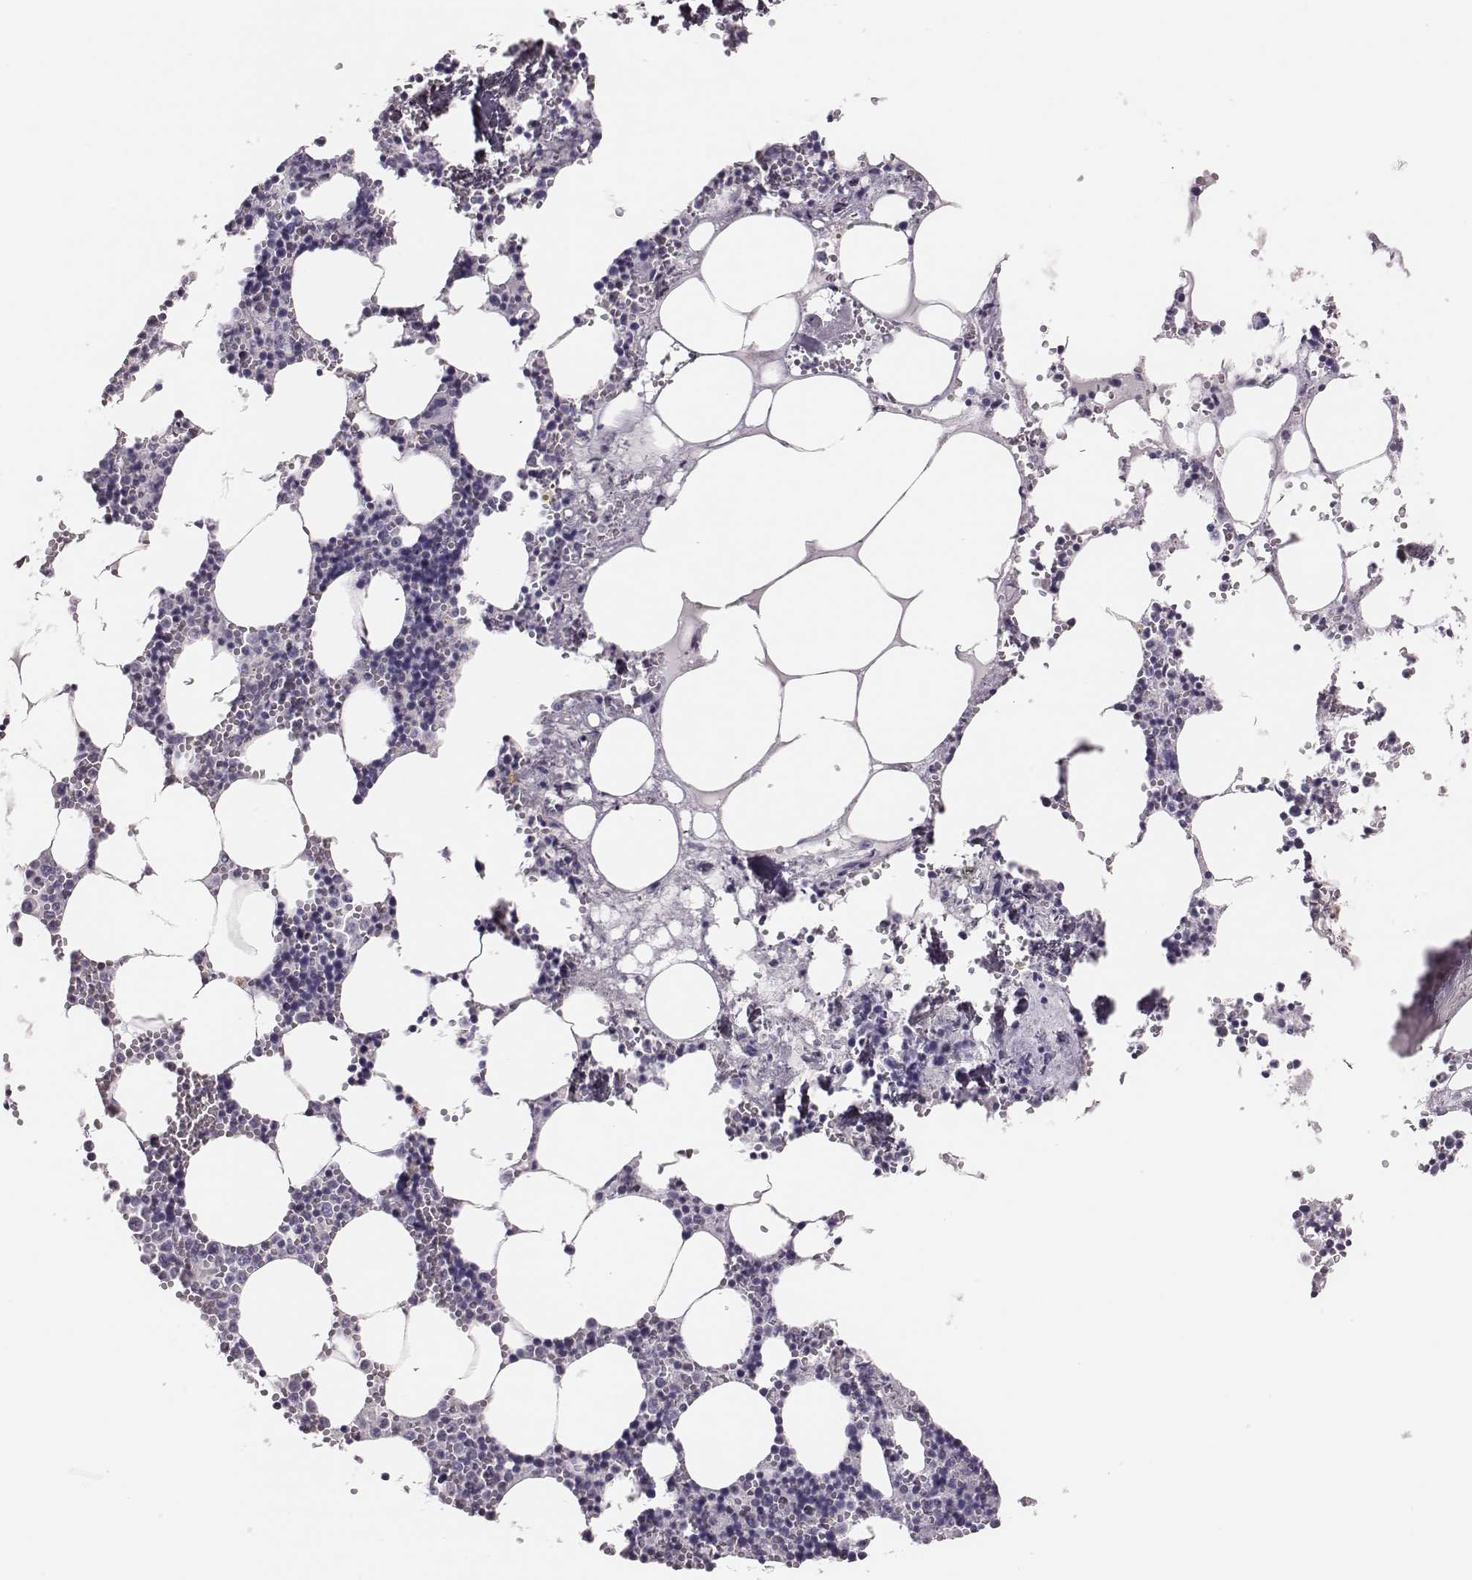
{"staining": {"intensity": "negative", "quantity": "none", "location": "none"}, "tissue": "bone marrow", "cell_type": "Hematopoietic cells", "image_type": "normal", "snomed": [{"axis": "morphology", "description": "Normal tissue, NOS"}, {"axis": "topography", "description": "Bone marrow"}], "caption": "High power microscopy image of an IHC histopathology image of benign bone marrow, revealing no significant expression in hematopoietic cells.", "gene": "H1", "patient": {"sex": "male", "age": 54}}